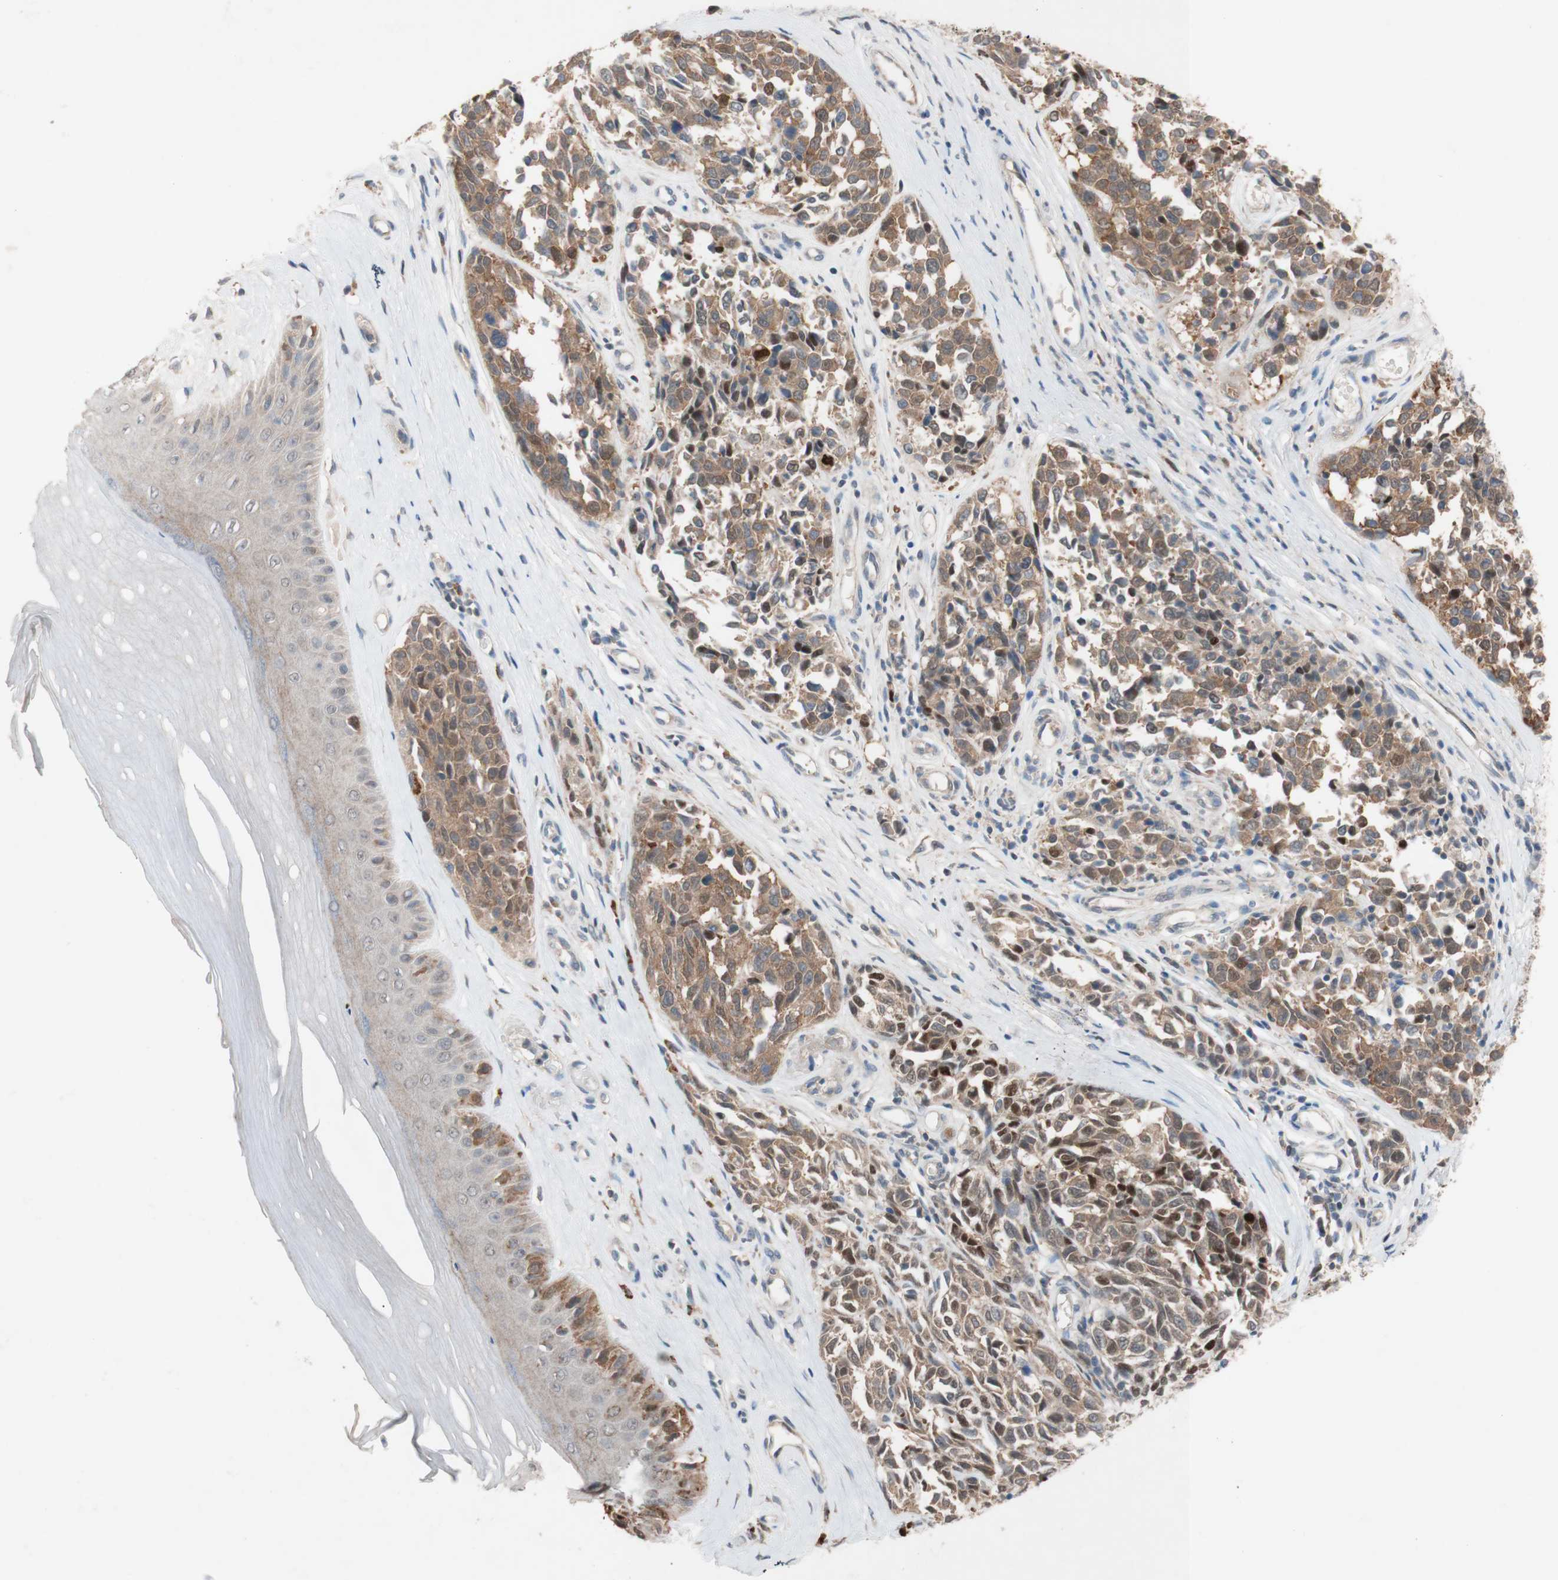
{"staining": {"intensity": "moderate", "quantity": ">75%", "location": "cytoplasmic/membranous"}, "tissue": "melanoma", "cell_type": "Tumor cells", "image_type": "cancer", "snomed": [{"axis": "morphology", "description": "Malignant melanoma, NOS"}, {"axis": "topography", "description": "Skin"}], "caption": "Tumor cells demonstrate medium levels of moderate cytoplasmic/membranous staining in about >75% of cells in human malignant melanoma. (Stains: DAB (3,3'-diaminobenzidine) in brown, nuclei in blue, Microscopy: brightfield microscopy at high magnification).", "gene": "PEX2", "patient": {"sex": "female", "age": 64}}